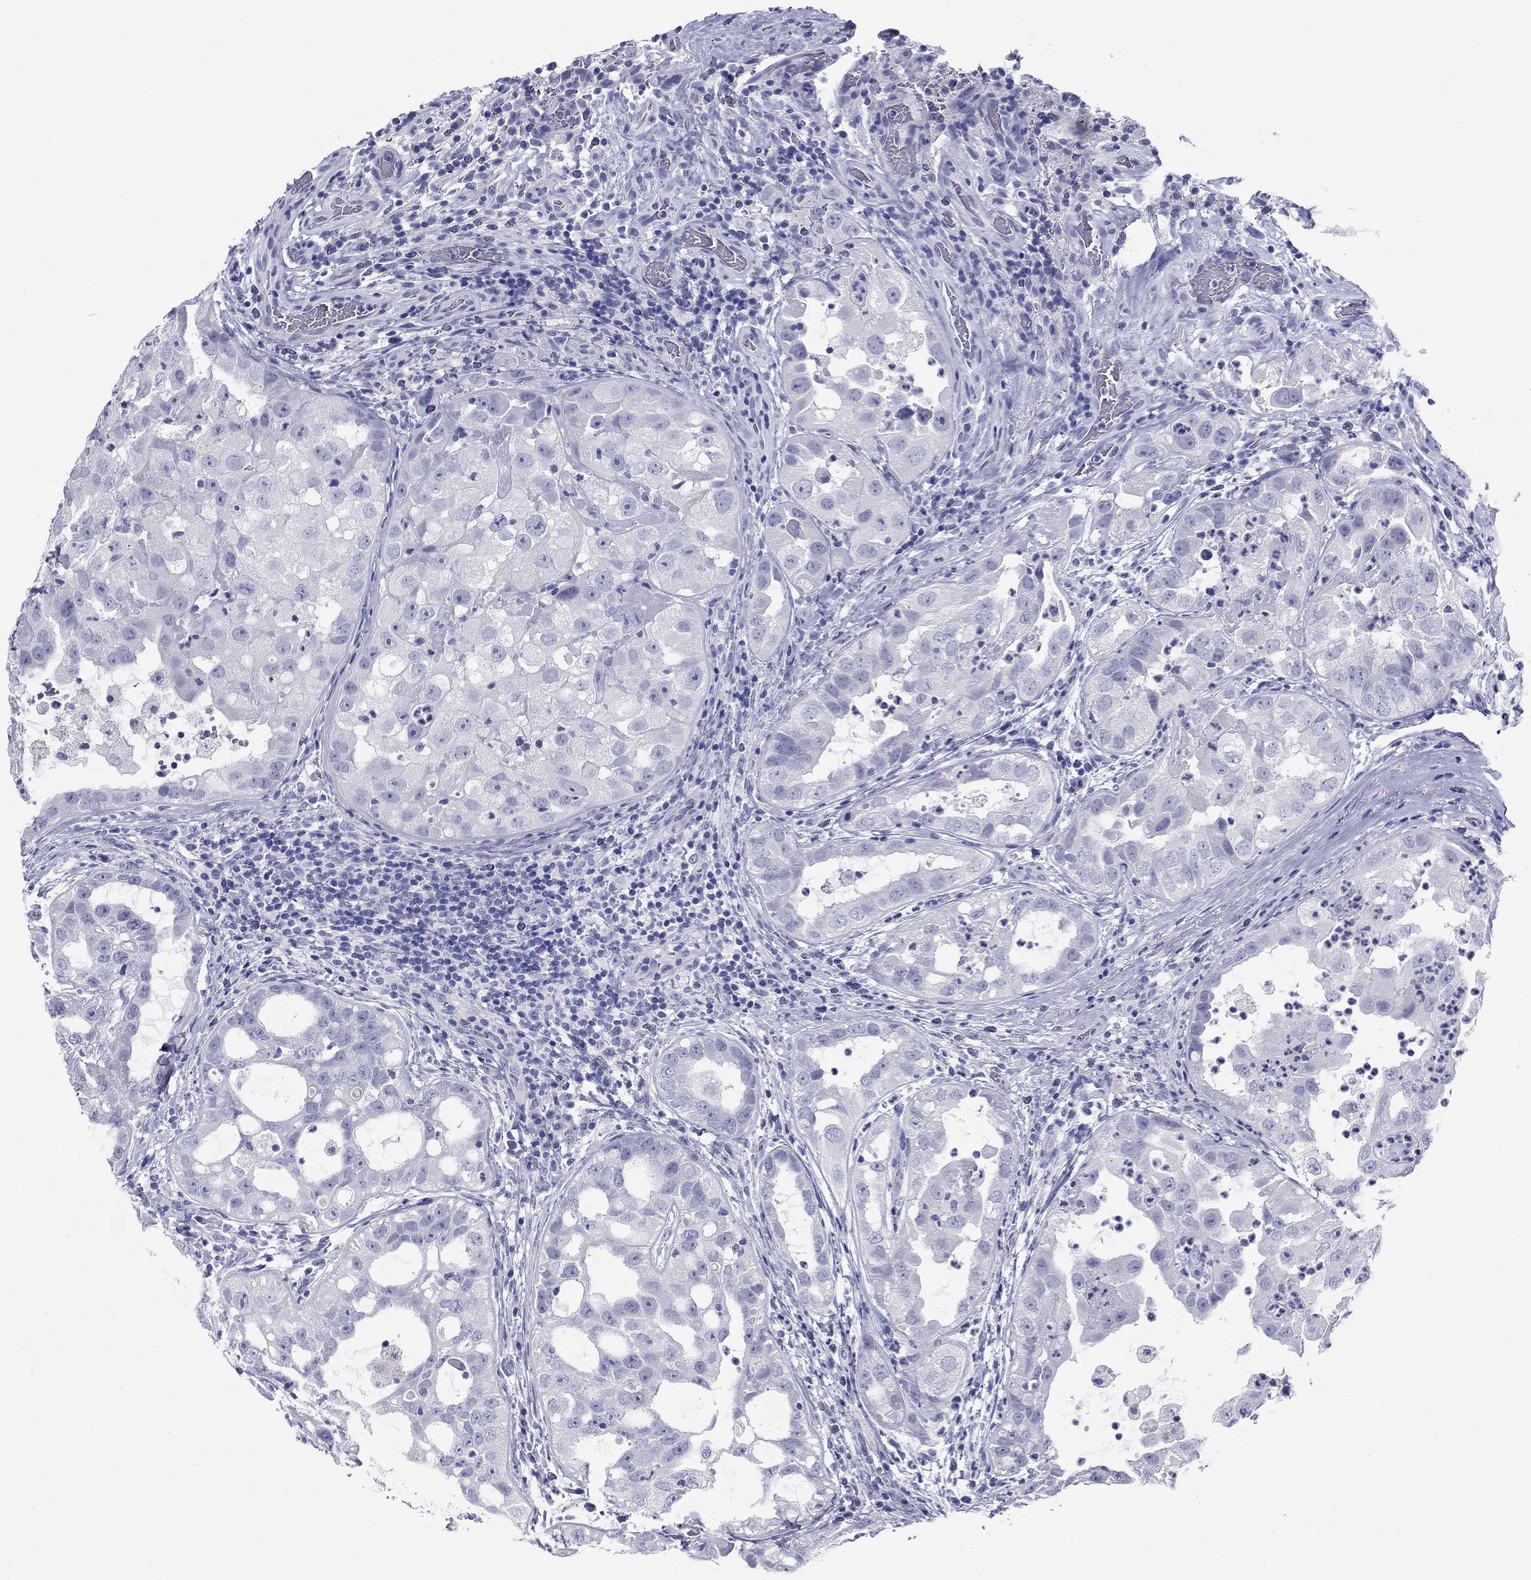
{"staining": {"intensity": "negative", "quantity": "none", "location": "none"}, "tissue": "urothelial cancer", "cell_type": "Tumor cells", "image_type": "cancer", "snomed": [{"axis": "morphology", "description": "Urothelial carcinoma, High grade"}, {"axis": "topography", "description": "Urinary bladder"}], "caption": "Tumor cells show no significant protein positivity in urothelial cancer. Brightfield microscopy of immunohistochemistry (IHC) stained with DAB (3,3'-diaminobenzidine) (brown) and hematoxylin (blue), captured at high magnification.", "gene": "NPPA", "patient": {"sex": "female", "age": 41}}